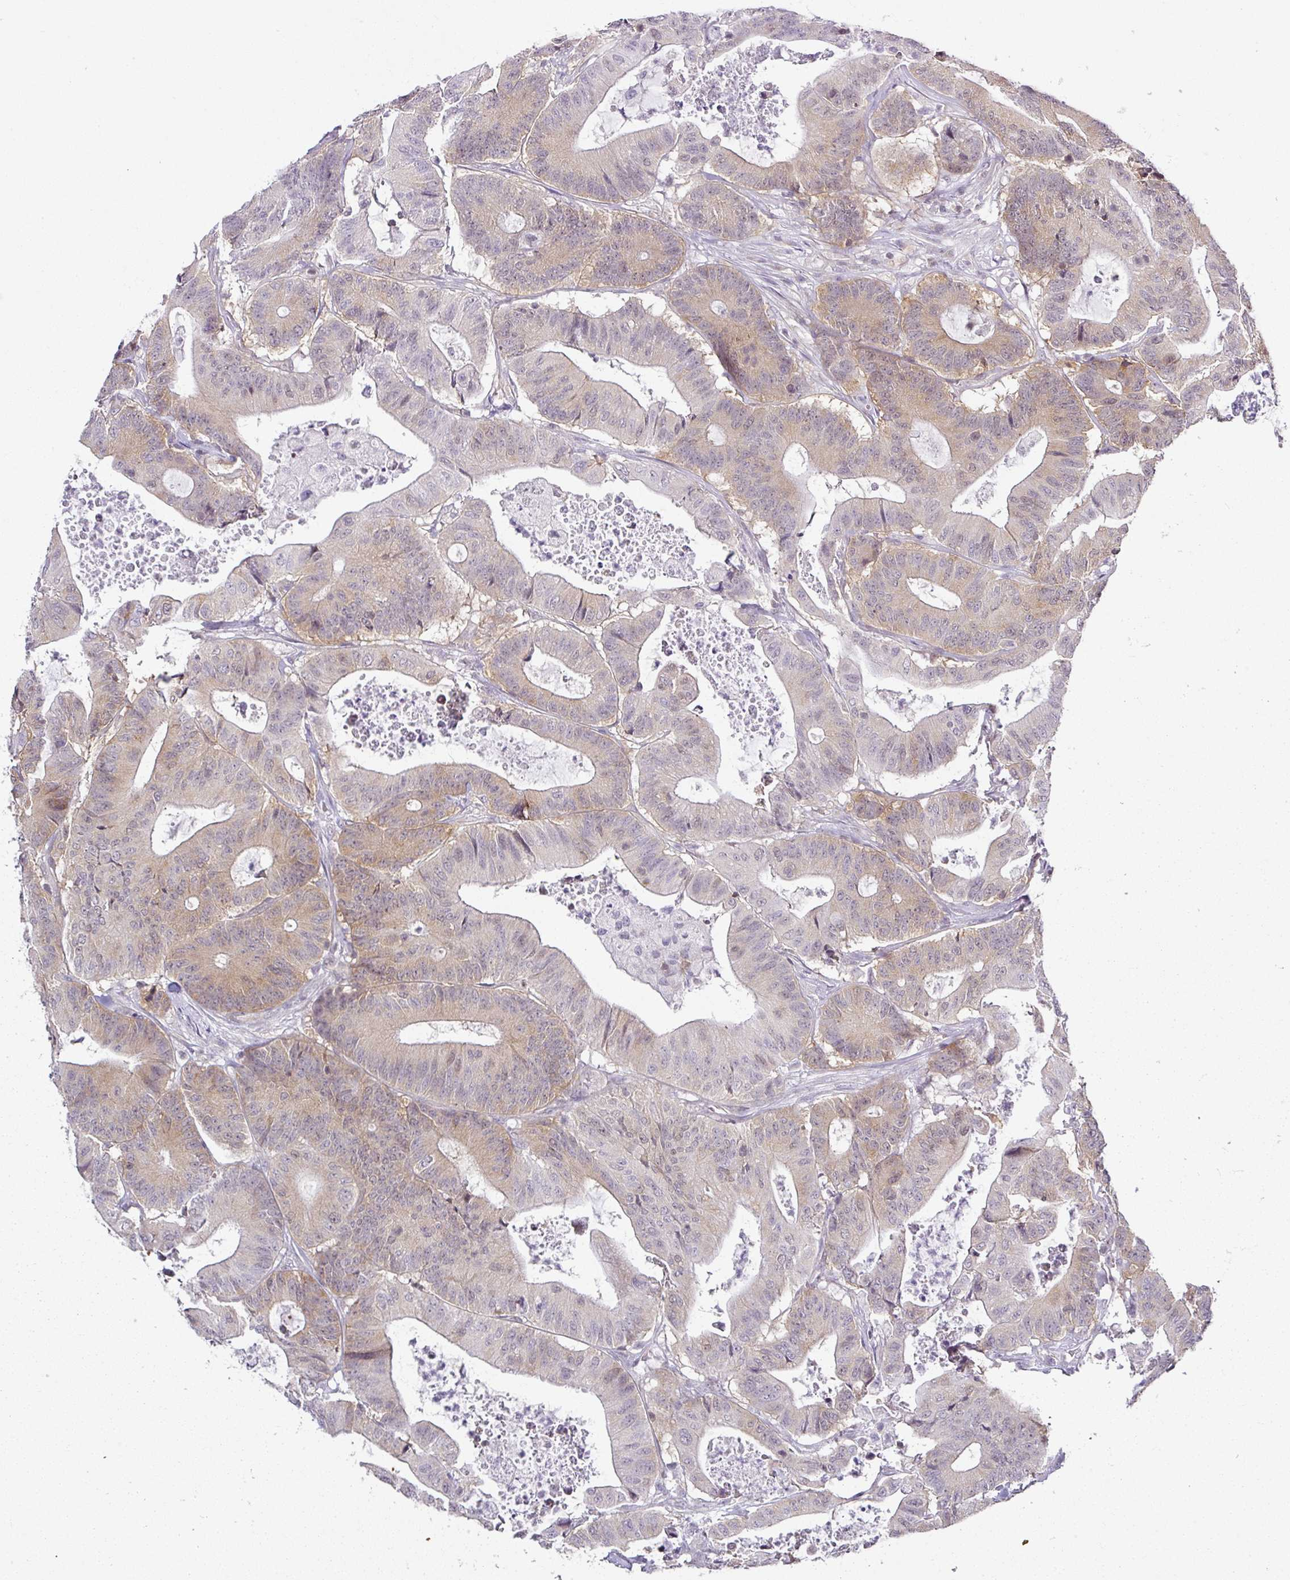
{"staining": {"intensity": "moderate", "quantity": "25%-75%", "location": "cytoplasmic/membranous,nuclear"}, "tissue": "colorectal cancer", "cell_type": "Tumor cells", "image_type": "cancer", "snomed": [{"axis": "morphology", "description": "Adenocarcinoma, NOS"}, {"axis": "topography", "description": "Colon"}], "caption": "Immunohistochemical staining of human adenocarcinoma (colorectal) exhibits medium levels of moderate cytoplasmic/membranous and nuclear protein staining in approximately 25%-75% of tumor cells. The protein of interest is shown in brown color, while the nuclei are stained blue.", "gene": "FAM32A", "patient": {"sex": "female", "age": 84}}